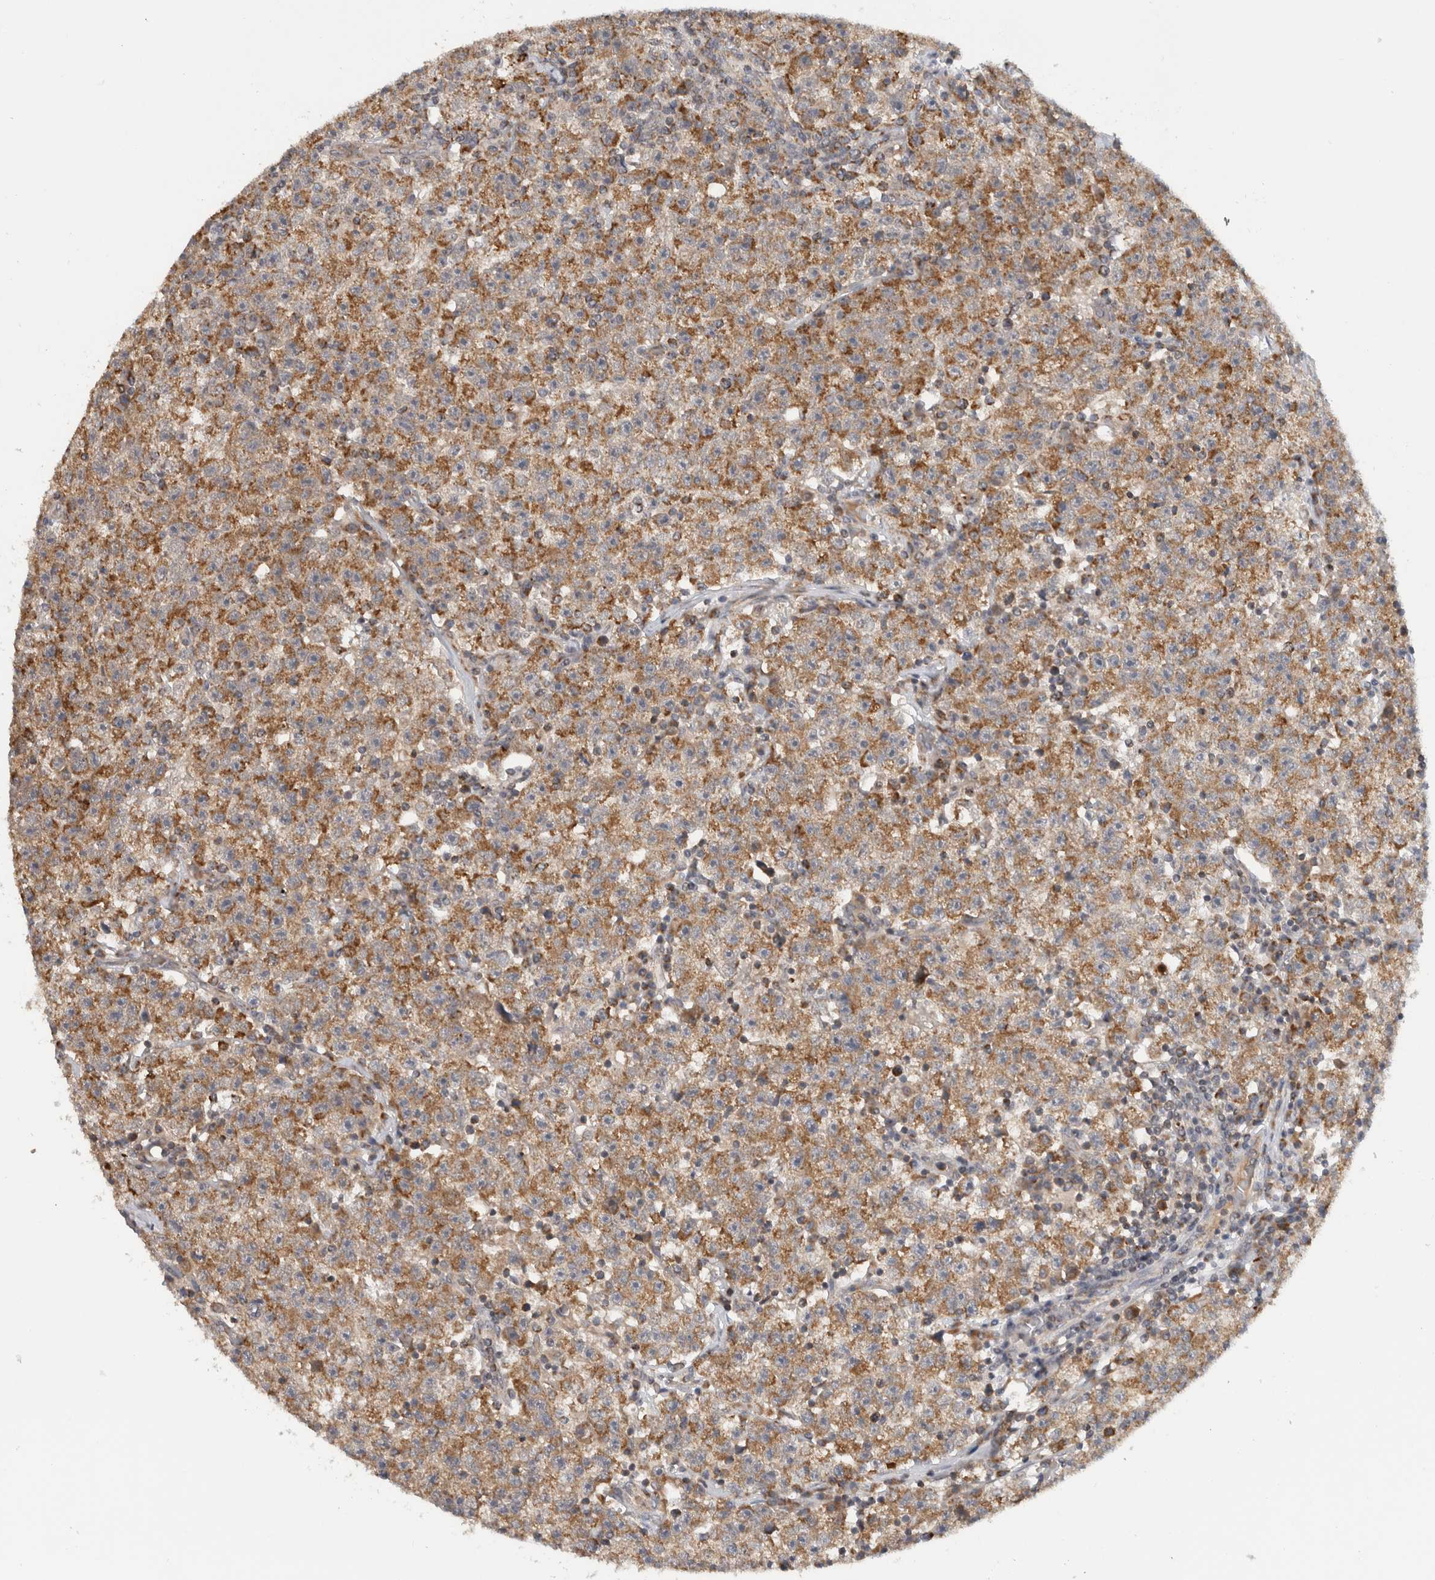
{"staining": {"intensity": "moderate", "quantity": ">75%", "location": "cytoplasmic/membranous"}, "tissue": "testis cancer", "cell_type": "Tumor cells", "image_type": "cancer", "snomed": [{"axis": "morphology", "description": "Seminoma, NOS"}, {"axis": "topography", "description": "Testis"}], "caption": "A medium amount of moderate cytoplasmic/membranous staining is seen in approximately >75% of tumor cells in testis cancer tissue.", "gene": "CMC2", "patient": {"sex": "male", "age": 22}}